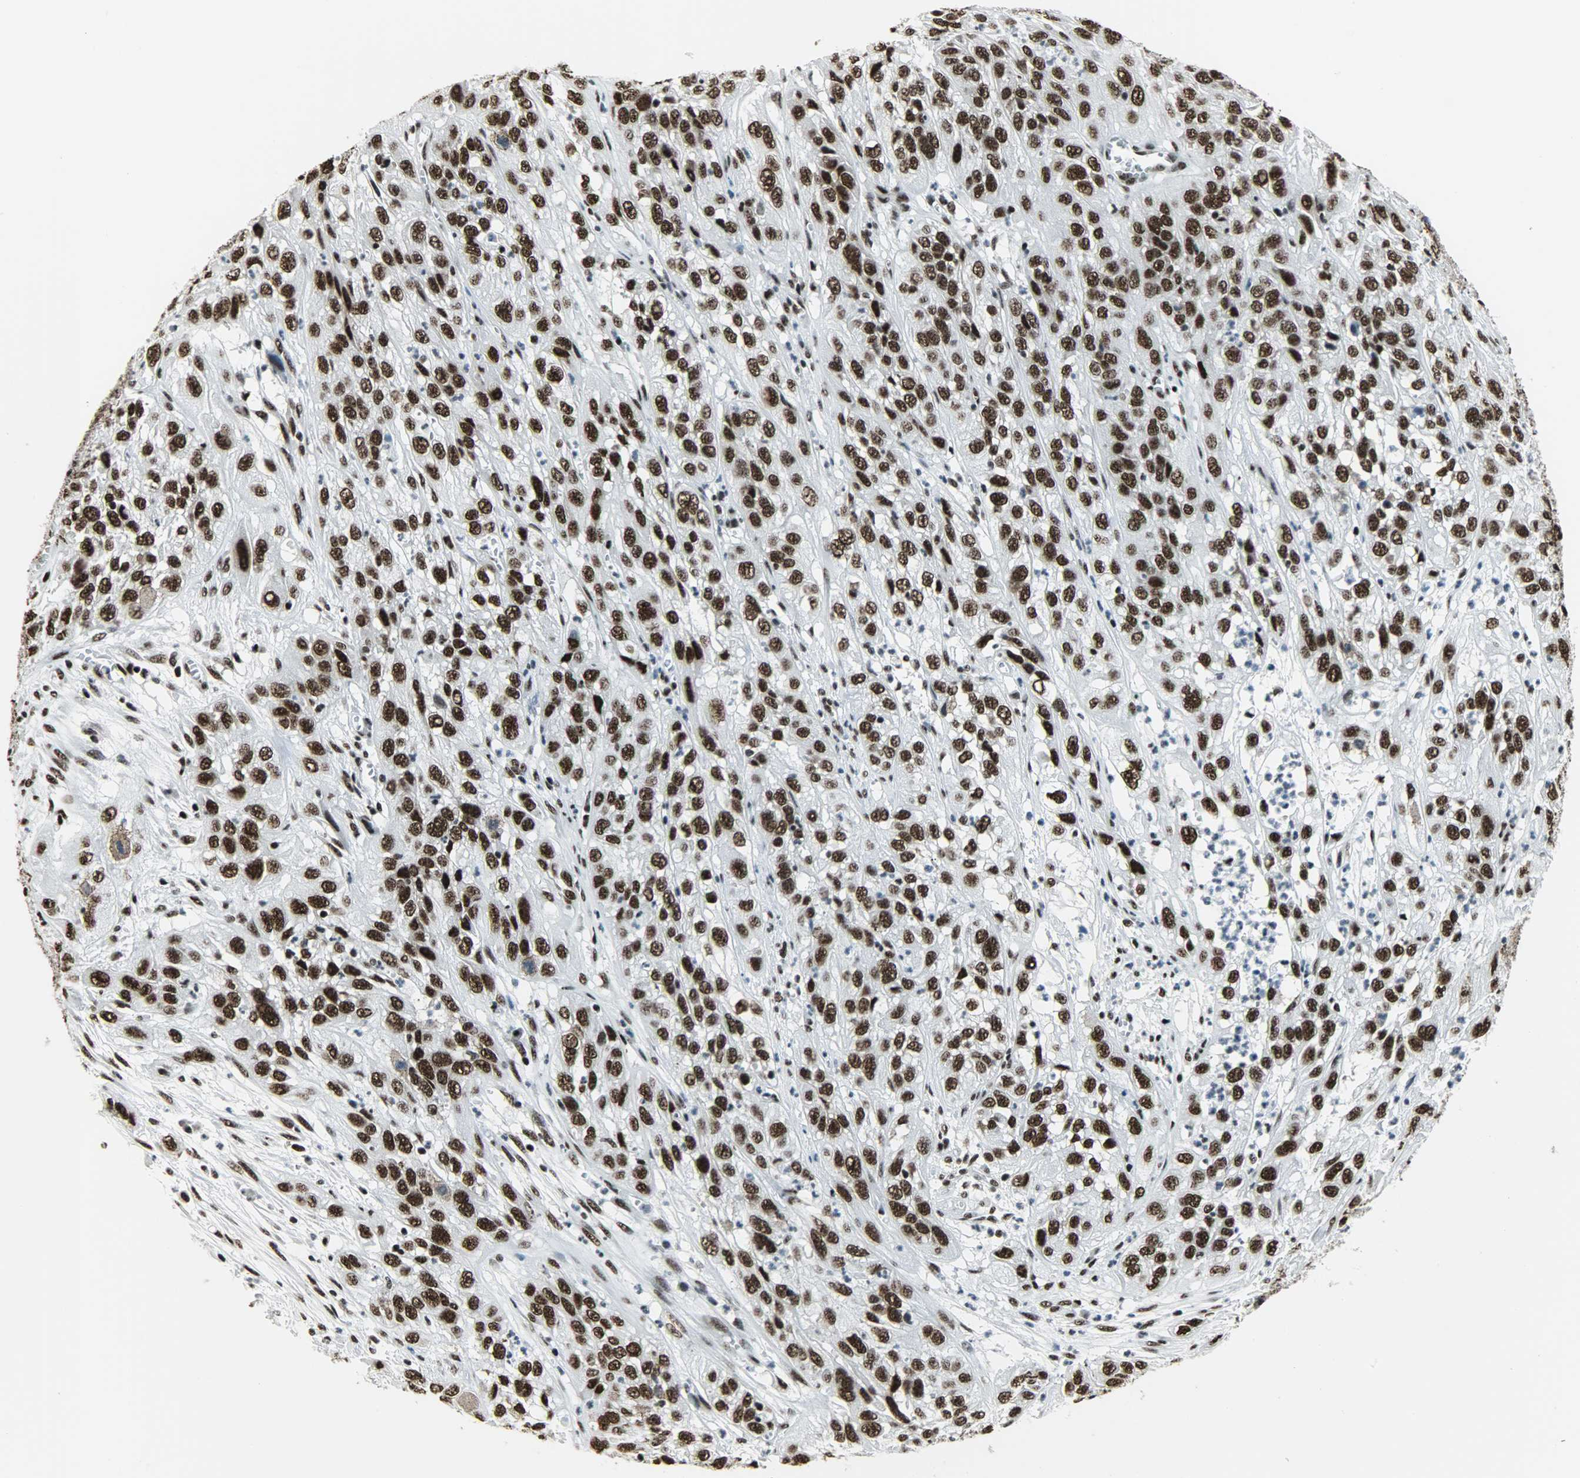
{"staining": {"intensity": "strong", "quantity": ">75%", "location": "nuclear"}, "tissue": "cervical cancer", "cell_type": "Tumor cells", "image_type": "cancer", "snomed": [{"axis": "morphology", "description": "Squamous cell carcinoma, NOS"}, {"axis": "topography", "description": "Cervix"}], "caption": "Cervical cancer (squamous cell carcinoma) stained for a protein (brown) reveals strong nuclear positive staining in approximately >75% of tumor cells.", "gene": "SNRPA", "patient": {"sex": "female", "age": 32}}